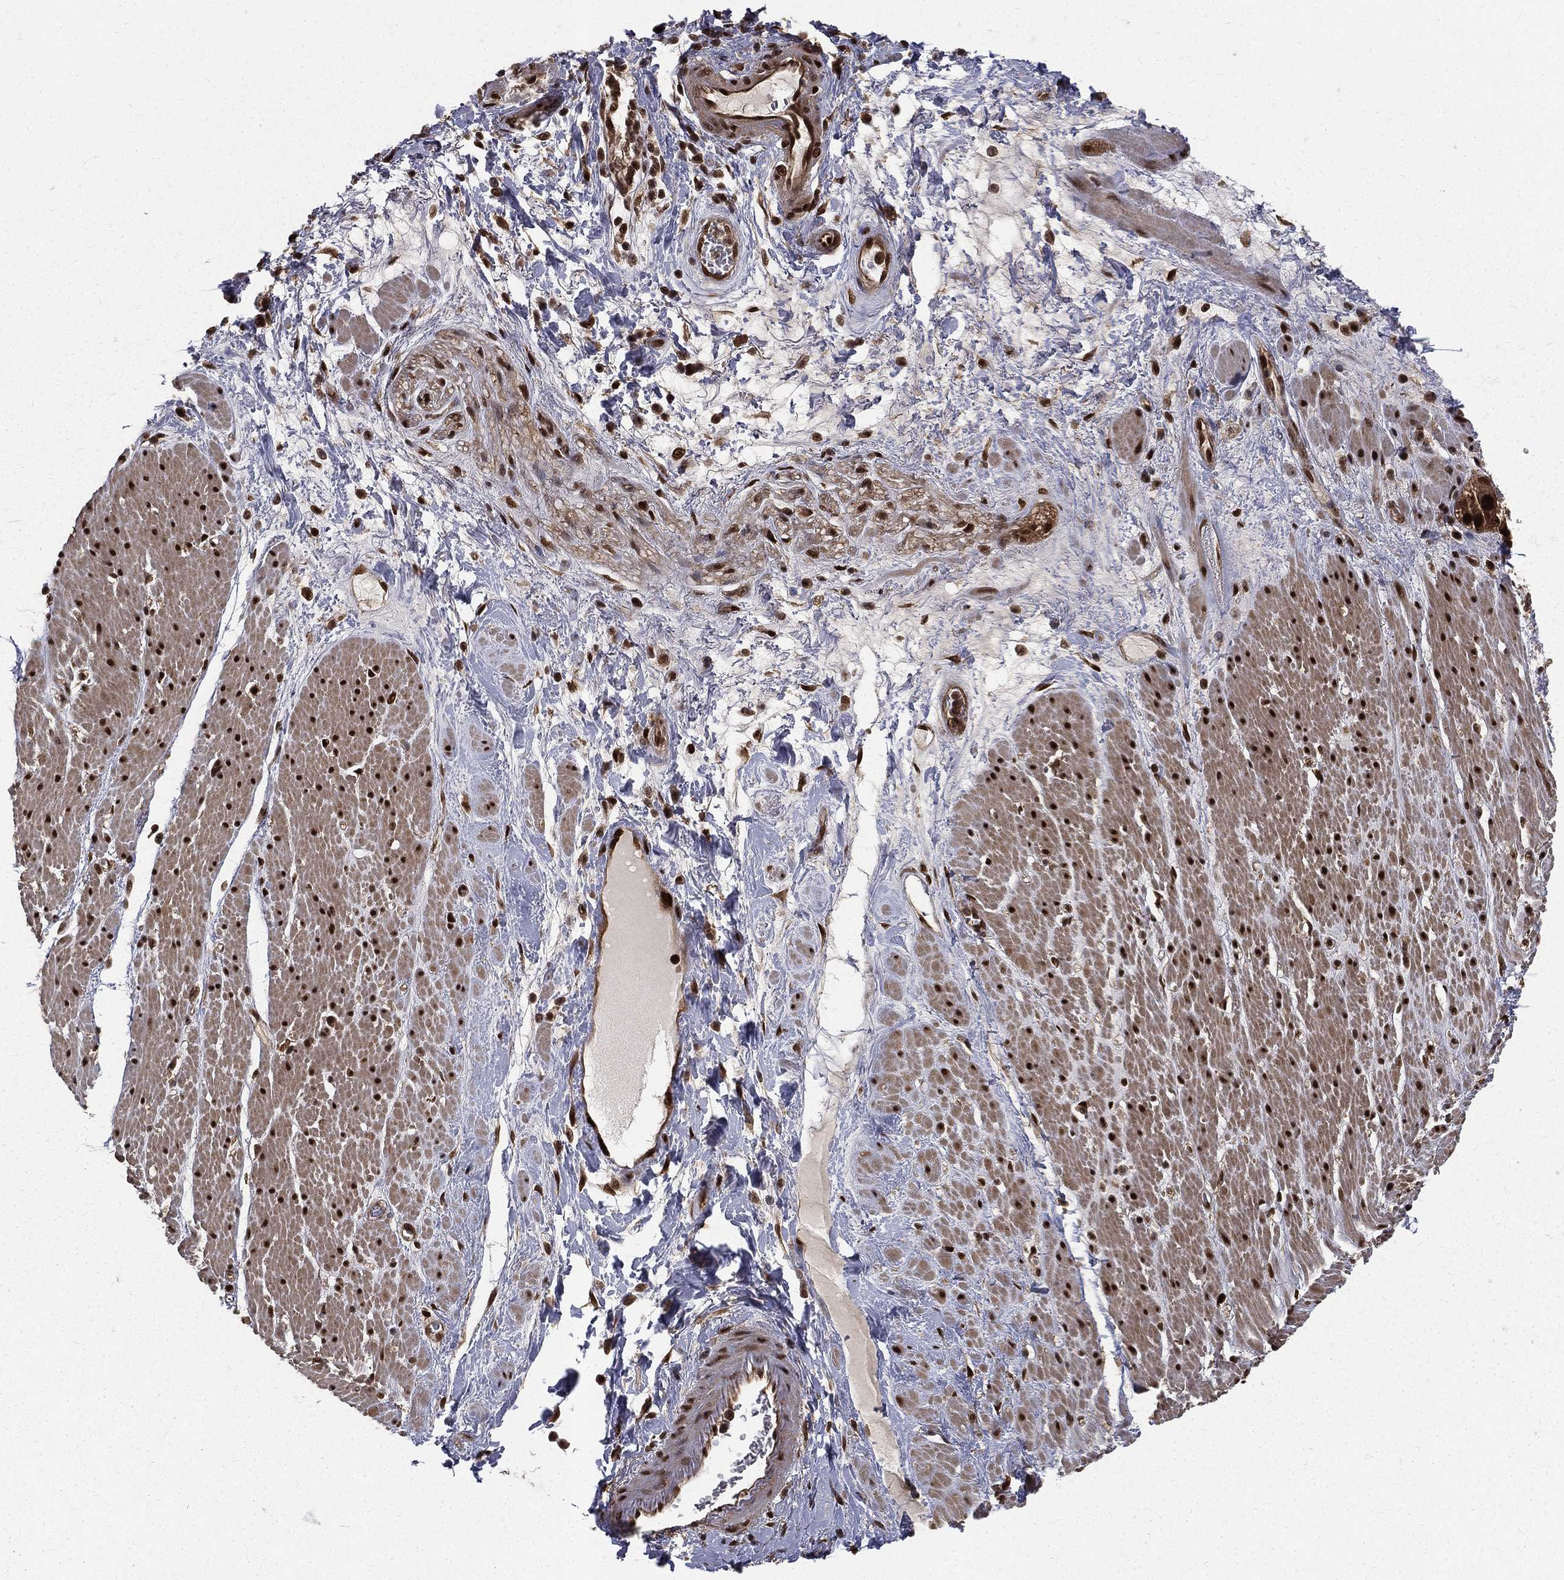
{"staining": {"intensity": "strong", "quantity": "25%-75%", "location": "nuclear"}, "tissue": "smooth muscle", "cell_type": "Smooth muscle cells", "image_type": "normal", "snomed": [{"axis": "morphology", "description": "Normal tissue, NOS"}, {"axis": "topography", "description": "Soft tissue"}, {"axis": "topography", "description": "Smooth muscle"}], "caption": "Smooth muscle stained with a brown dye displays strong nuclear positive staining in approximately 25%-75% of smooth muscle cells.", "gene": "COPS4", "patient": {"sex": "male", "age": 72}}